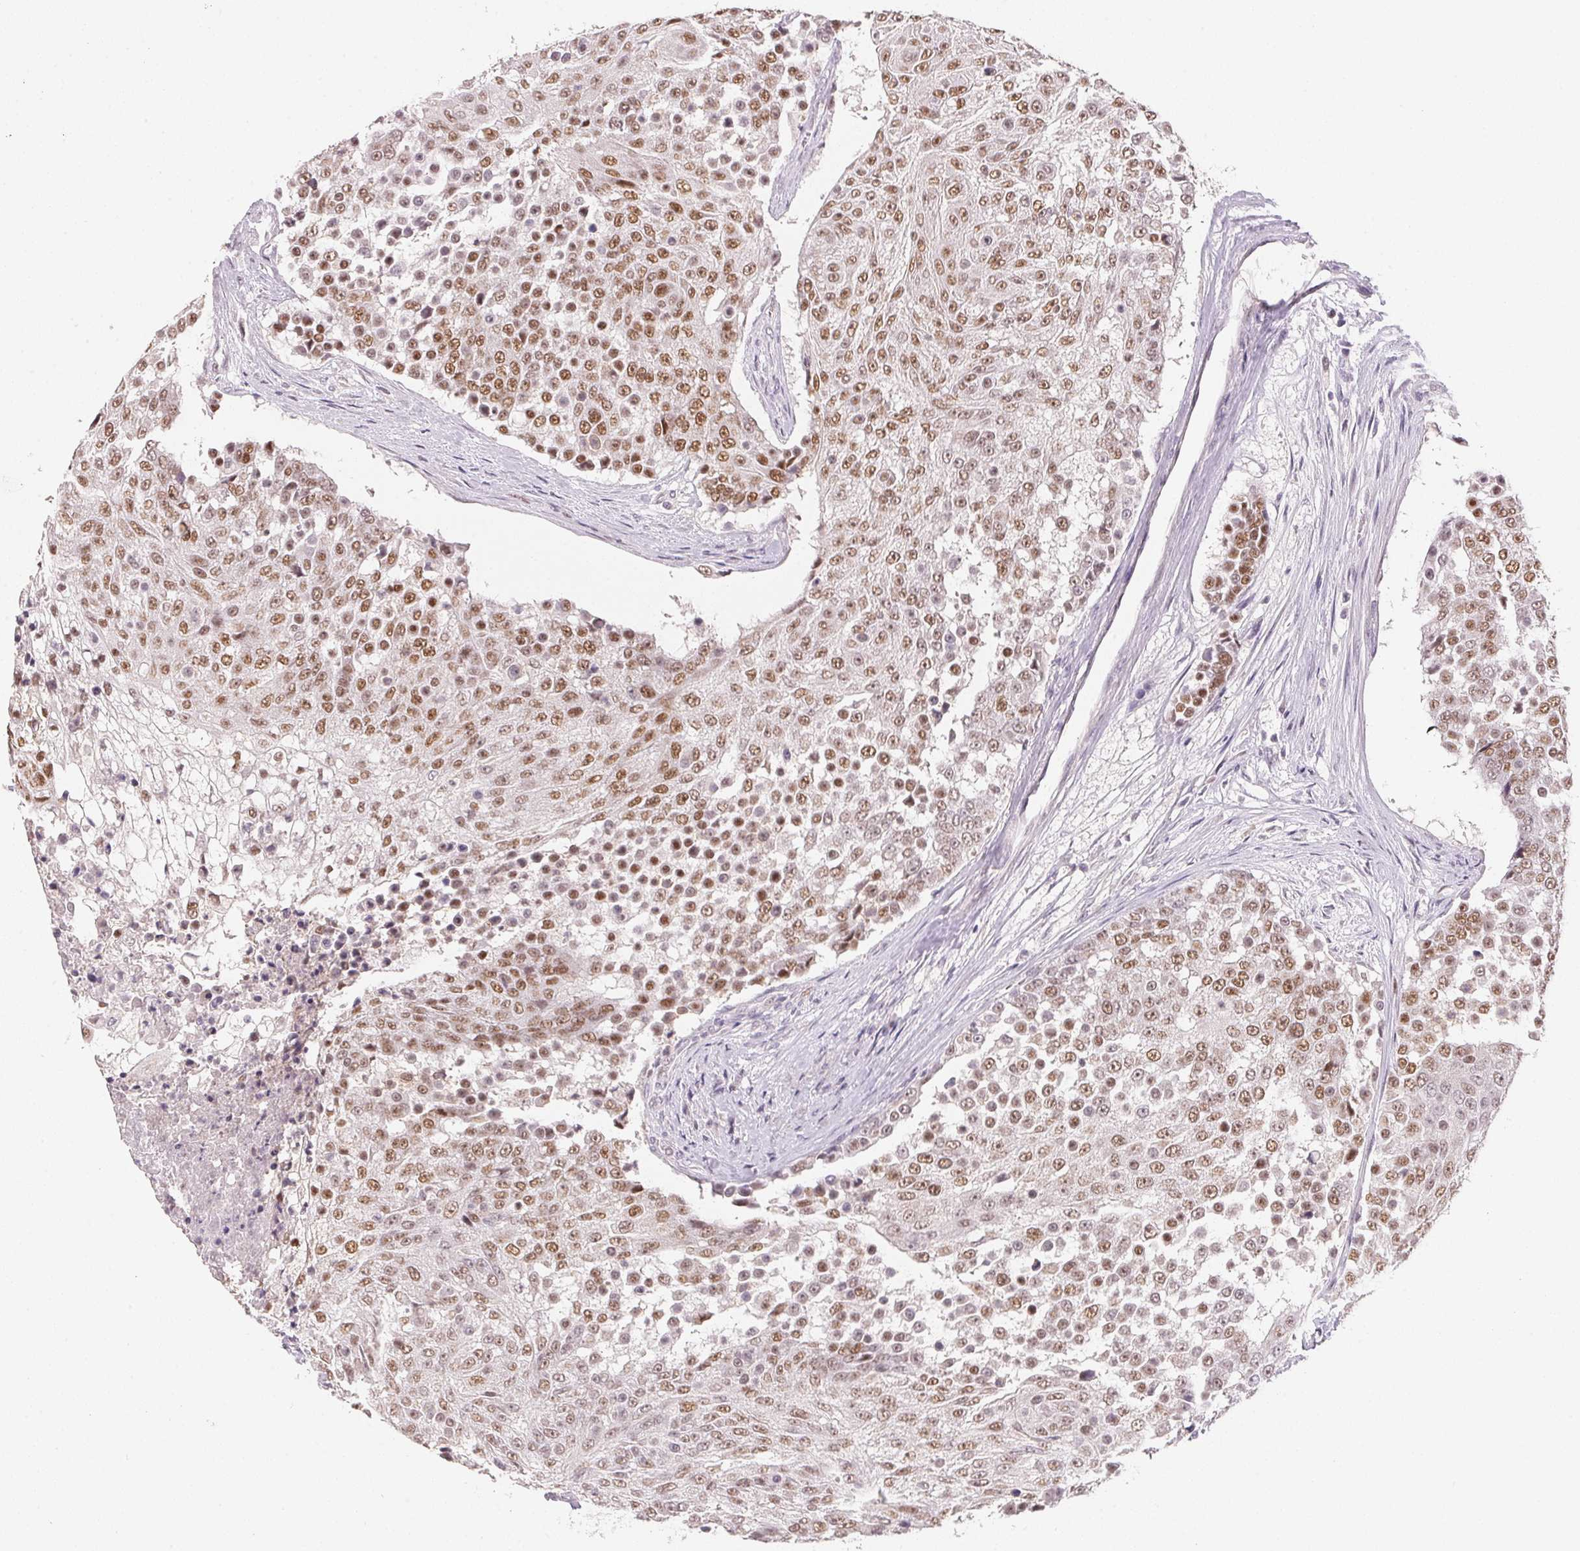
{"staining": {"intensity": "moderate", "quantity": ">75%", "location": "nuclear"}, "tissue": "urothelial cancer", "cell_type": "Tumor cells", "image_type": "cancer", "snomed": [{"axis": "morphology", "description": "Urothelial carcinoma, High grade"}, {"axis": "topography", "description": "Urinary bladder"}], "caption": "Urothelial cancer tissue displays moderate nuclear expression in approximately >75% of tumor cells, visualized by immunohistochemistry.", "gene": "POLR3G", "patient": {"sex": "female", "age": 63}}